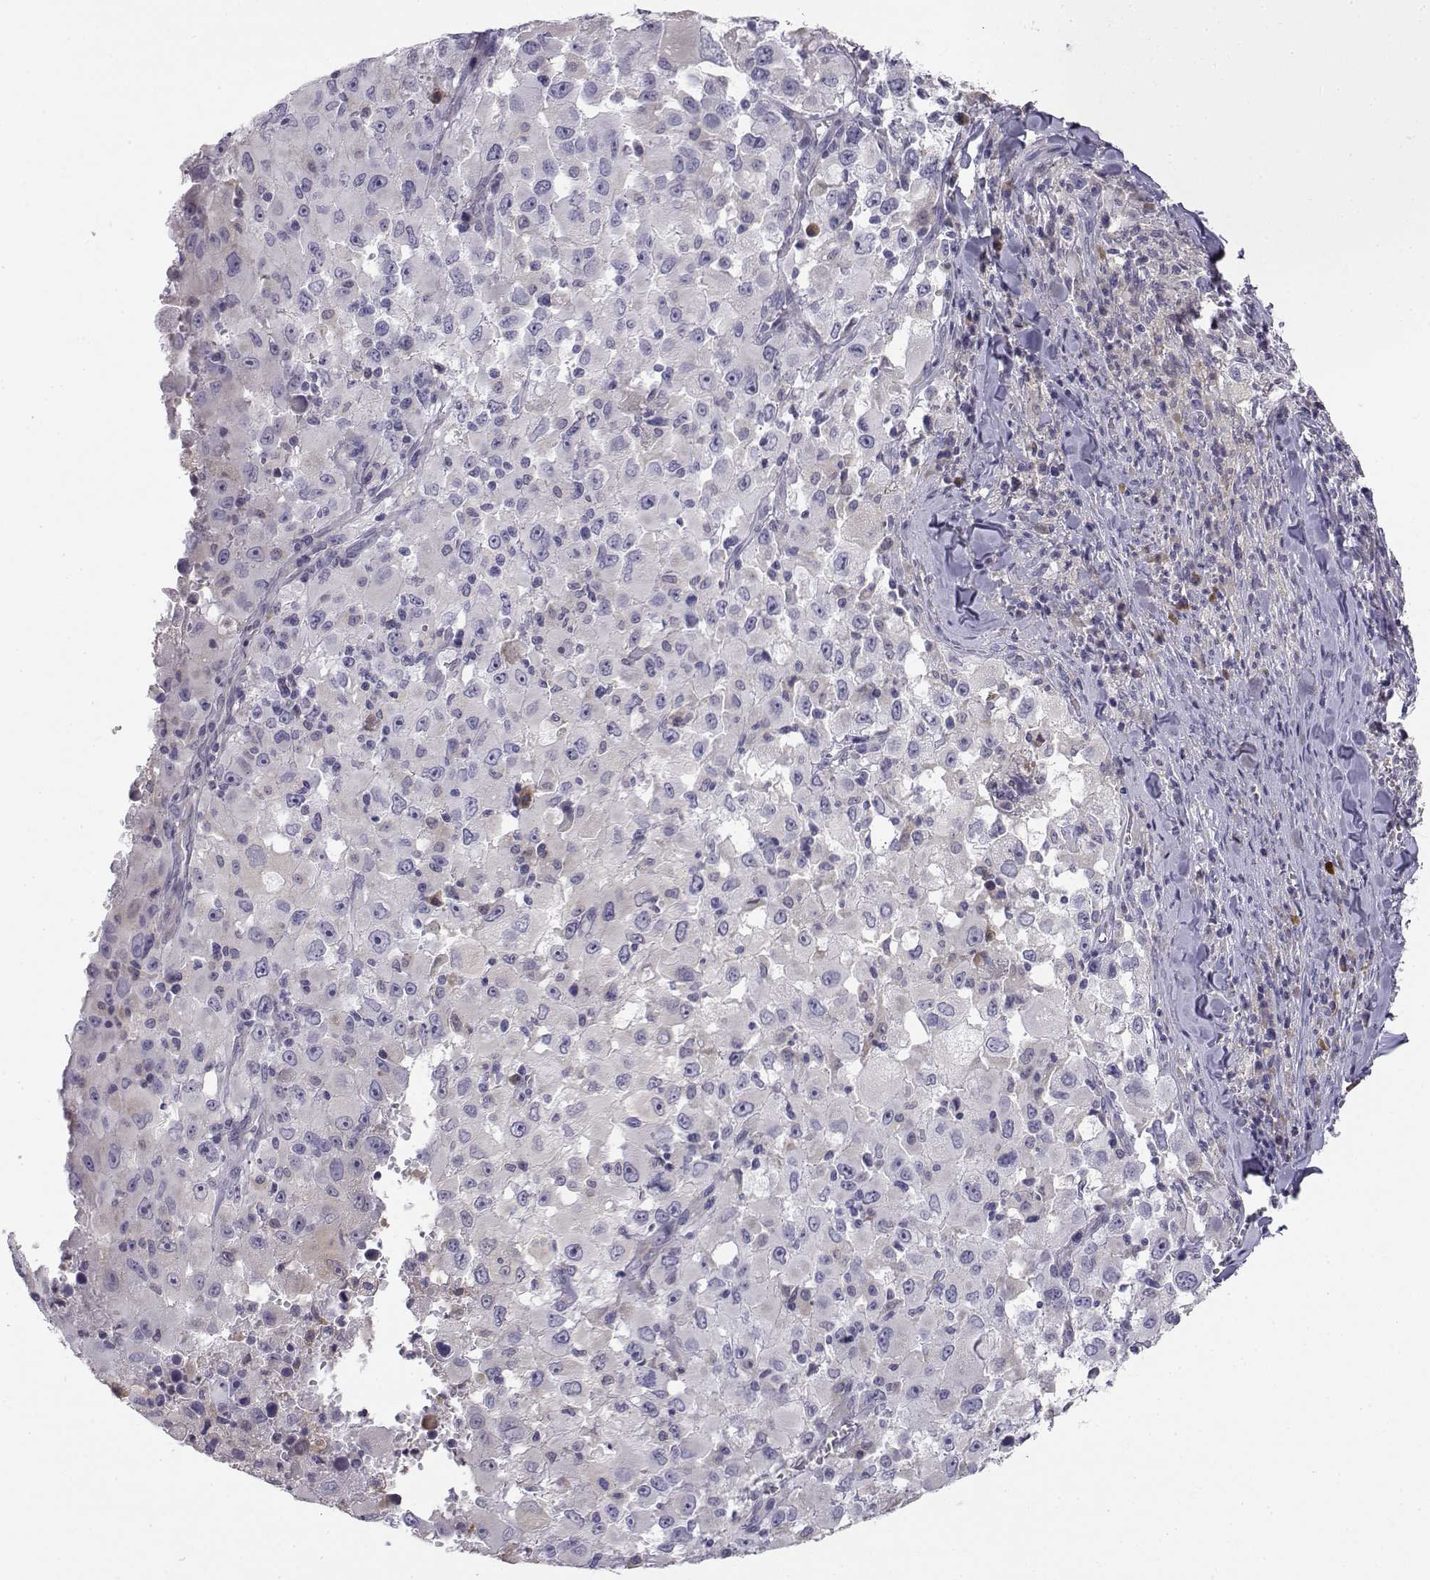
{"staining": {"intensity": "negative", "quantity": "none", "location": "none"}, "tissue": "melanoma", "cell_type": "Tumor cells", "image_type": "cancer", "snomed": [{"axis": "morphology", "description": "Malignant melanoma, Metastatic site"}, {"axis": "topography", "description": "Soft tissue"}], "caption": "The IHC photomicrograph has no significant positivity in tumor cells of melanoma tissue. The staining is performed using DAB (3,3'-diaminobenzidine) brown chromogen with nuclei counter-stained in using hematoxylin.", "gene": "ACSL6", "patient": {"sex": "male", "age": 50}}